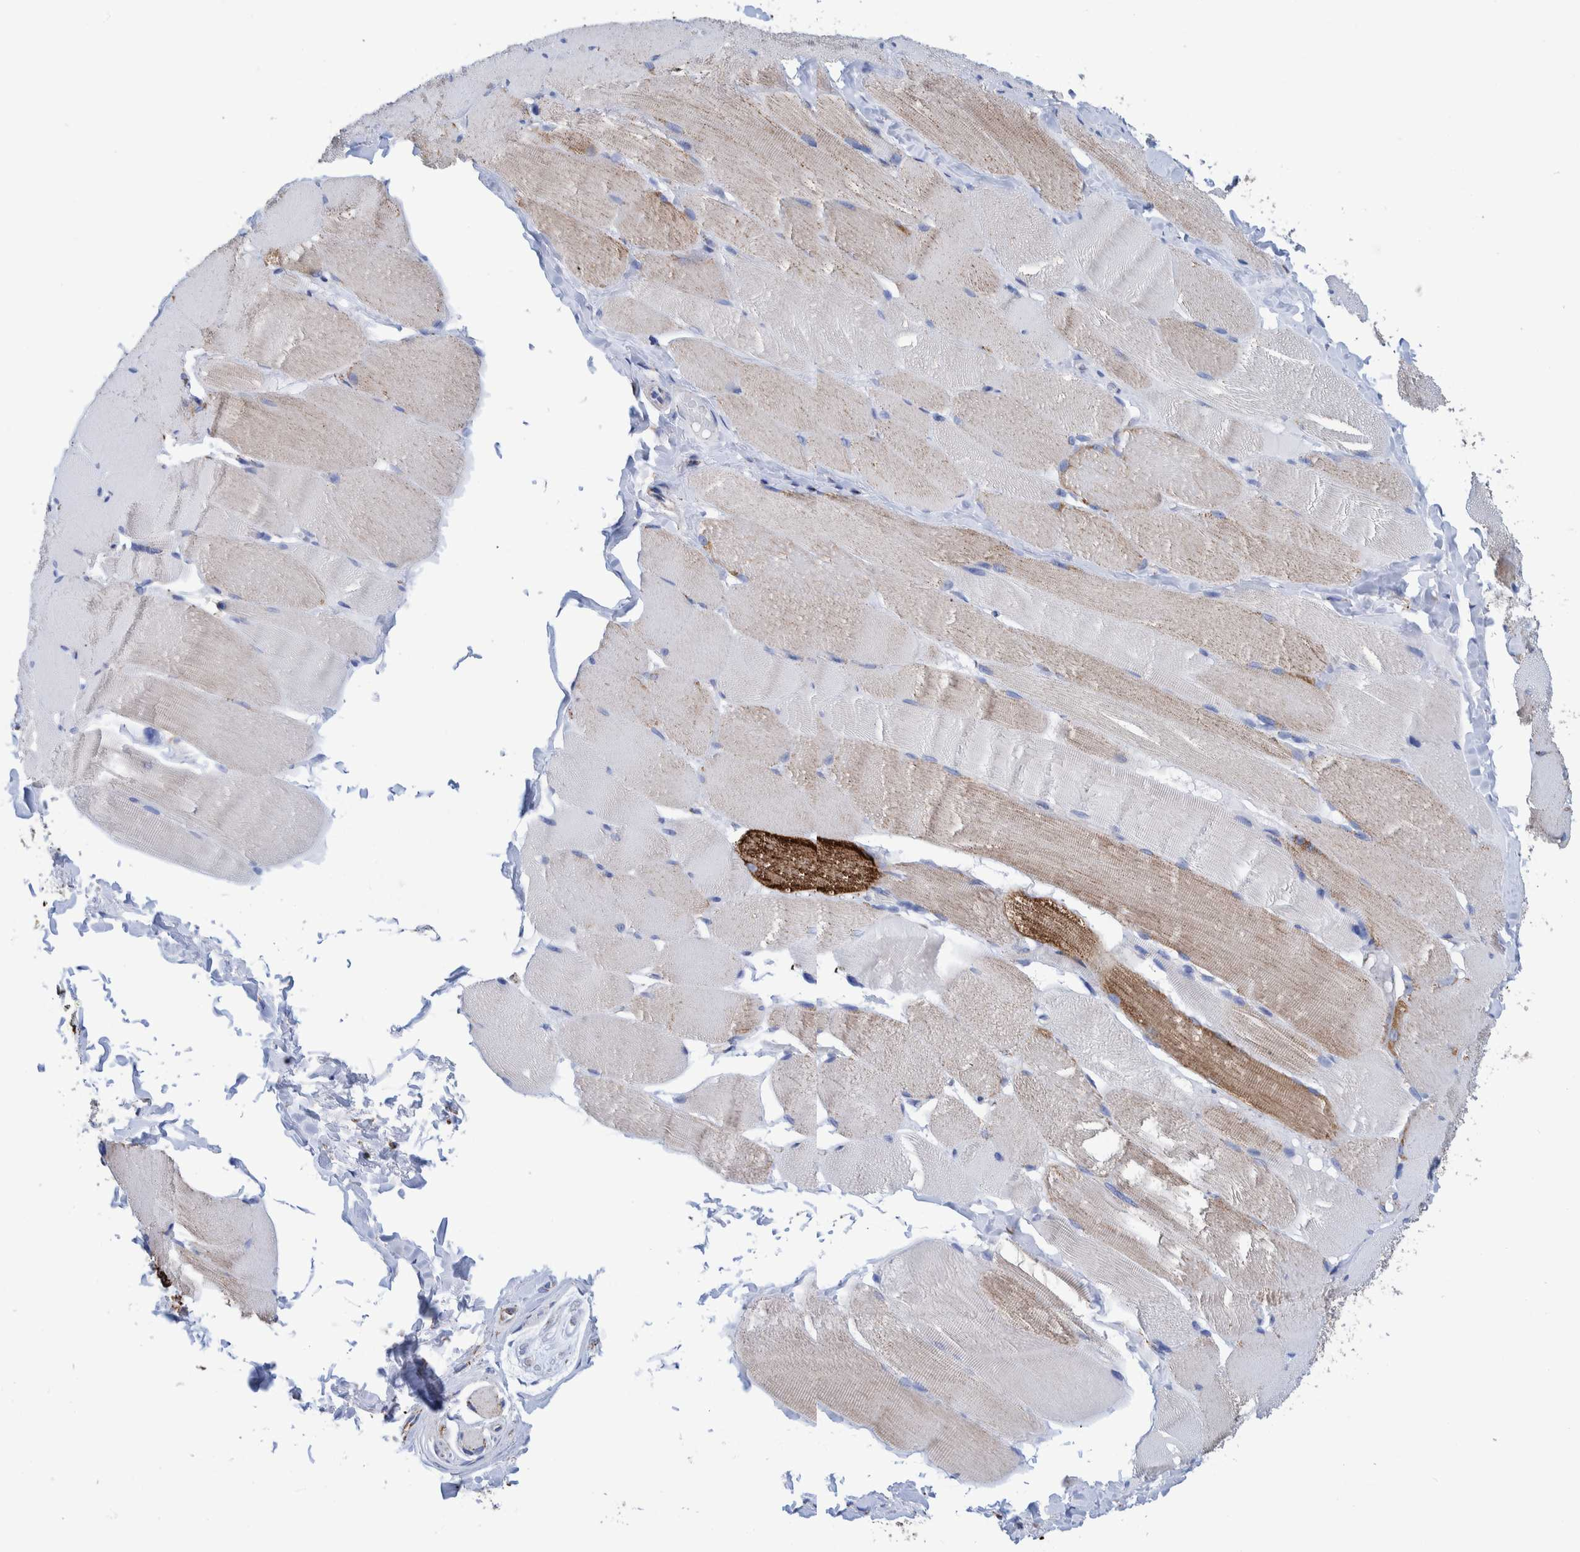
{"staining": {"intensity": "weak", "quantity": "25%-75%", "location": "cytoplasmic/membranous"}, "tissue": "skeletal muscle", "cell_type": "Myocytes", "image_type": "normal", "snomed": [{"axis": "morphology", "description": "Normal tissue, NOS"}, {"axis": "topography", "description": "Skin"}, {"axis": "topography", "description": "Skeletal muscle"}], "caption": "Protein analysis of normal skeletal muscle displays weak cytoplasmic/membranous expression in approximately 25%-75% of myocytes.", "gene": "DECR1", "patient": {"sex": "male", "age": 83}}